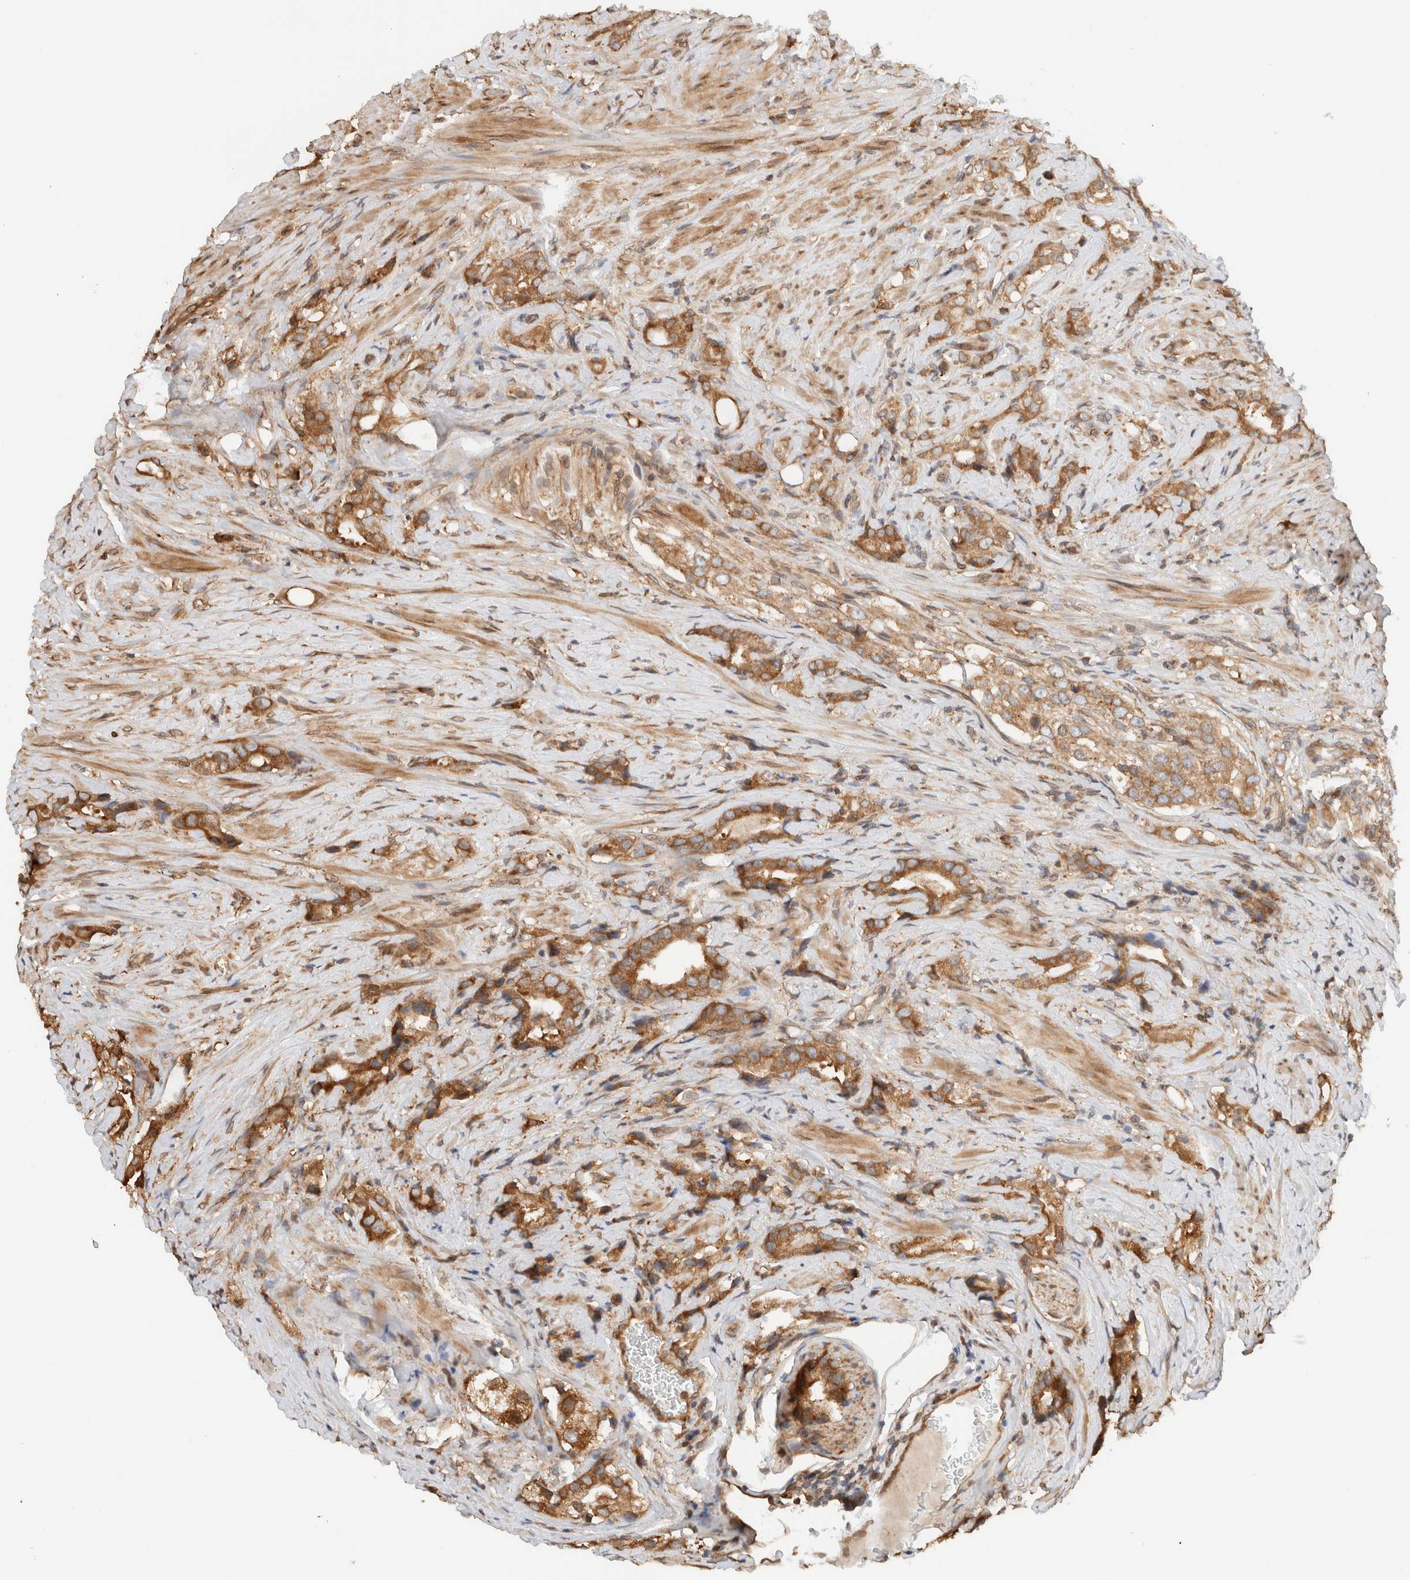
{"staining": {"intensity": "moderate", "quantity": ">75%", "location": "cytoplasmic/membranous"}, "tissue": "prostate cancer", "cell_type": "Tumor cells", "image_type": "cancer", "snomed": [{"axis": "morphology", "description": "Adenocarcinoma, High grade"}, {"axis": "topography", "description": "Prostate"}], "caption": "Brown immunohistochemical staining in prostate cancer (high-grade adenocarcinoma) demonstrates moderate cytoplasmic/membranous staining in about >75% of tumor cells.", "gene": "ARFGEF2", "patient": {"sex": "male", "age": 63}}